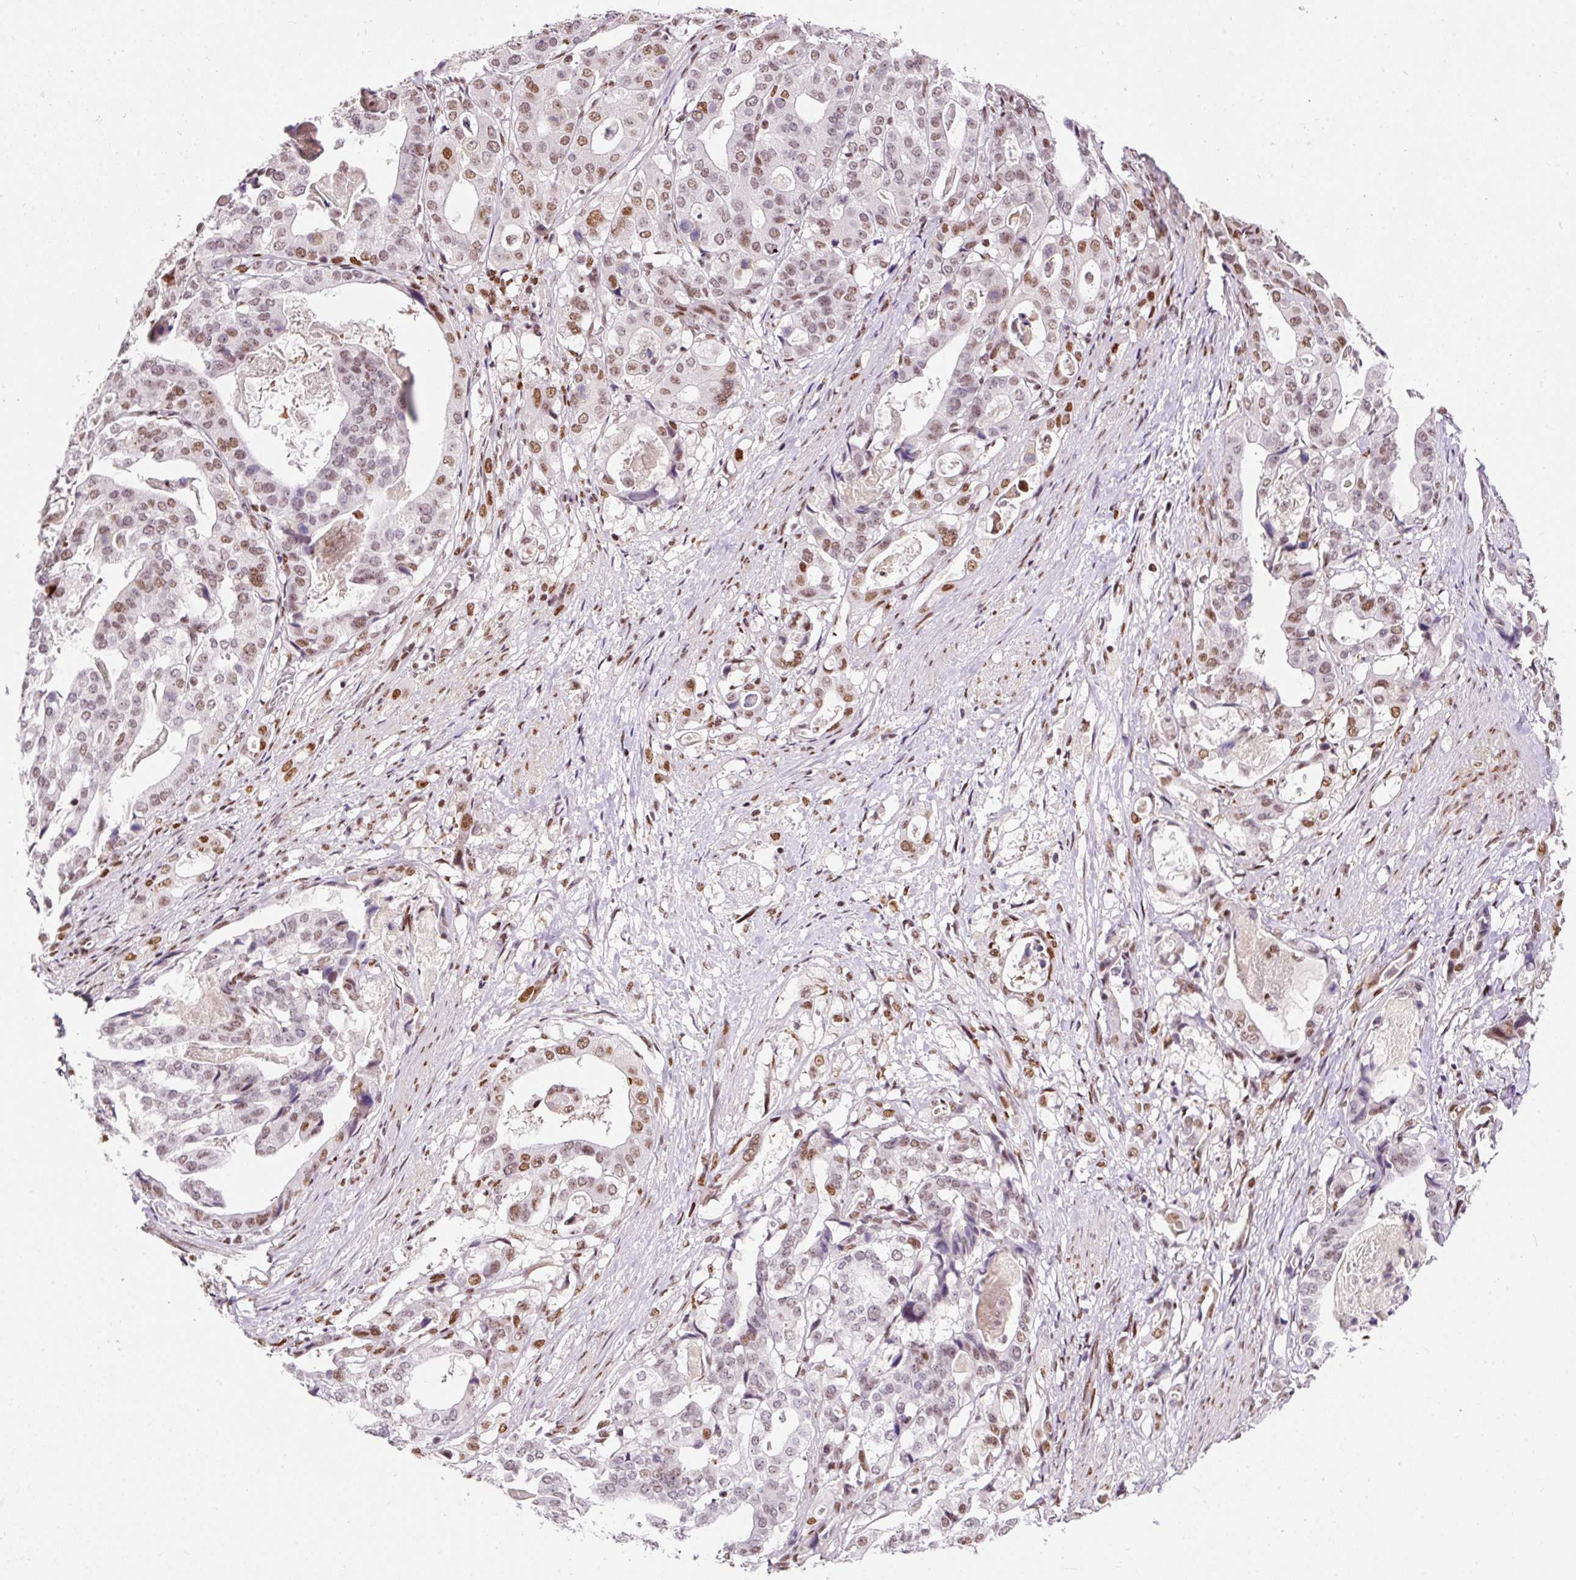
{"staining": {"intensity": "moderate", "quantity": "<25%", "location": "nuclear"}, "tissue": "stomach cancer", "cell_type": "Tumor cells", "image_type": "cancer", "snomed": [{"axis": "morphology", "description": "Adenocarcinoma, NOS"}, {"axis": "topography", "description": "Stomach"}], "caption": "There is low levels of moderate nuclear expression in tumor cells of stomach cancer, as demonstrated by immunohistochemical staining (brown color).", "gene": "HNRNPC", "patient": {"sex": "male", "age": 48}}